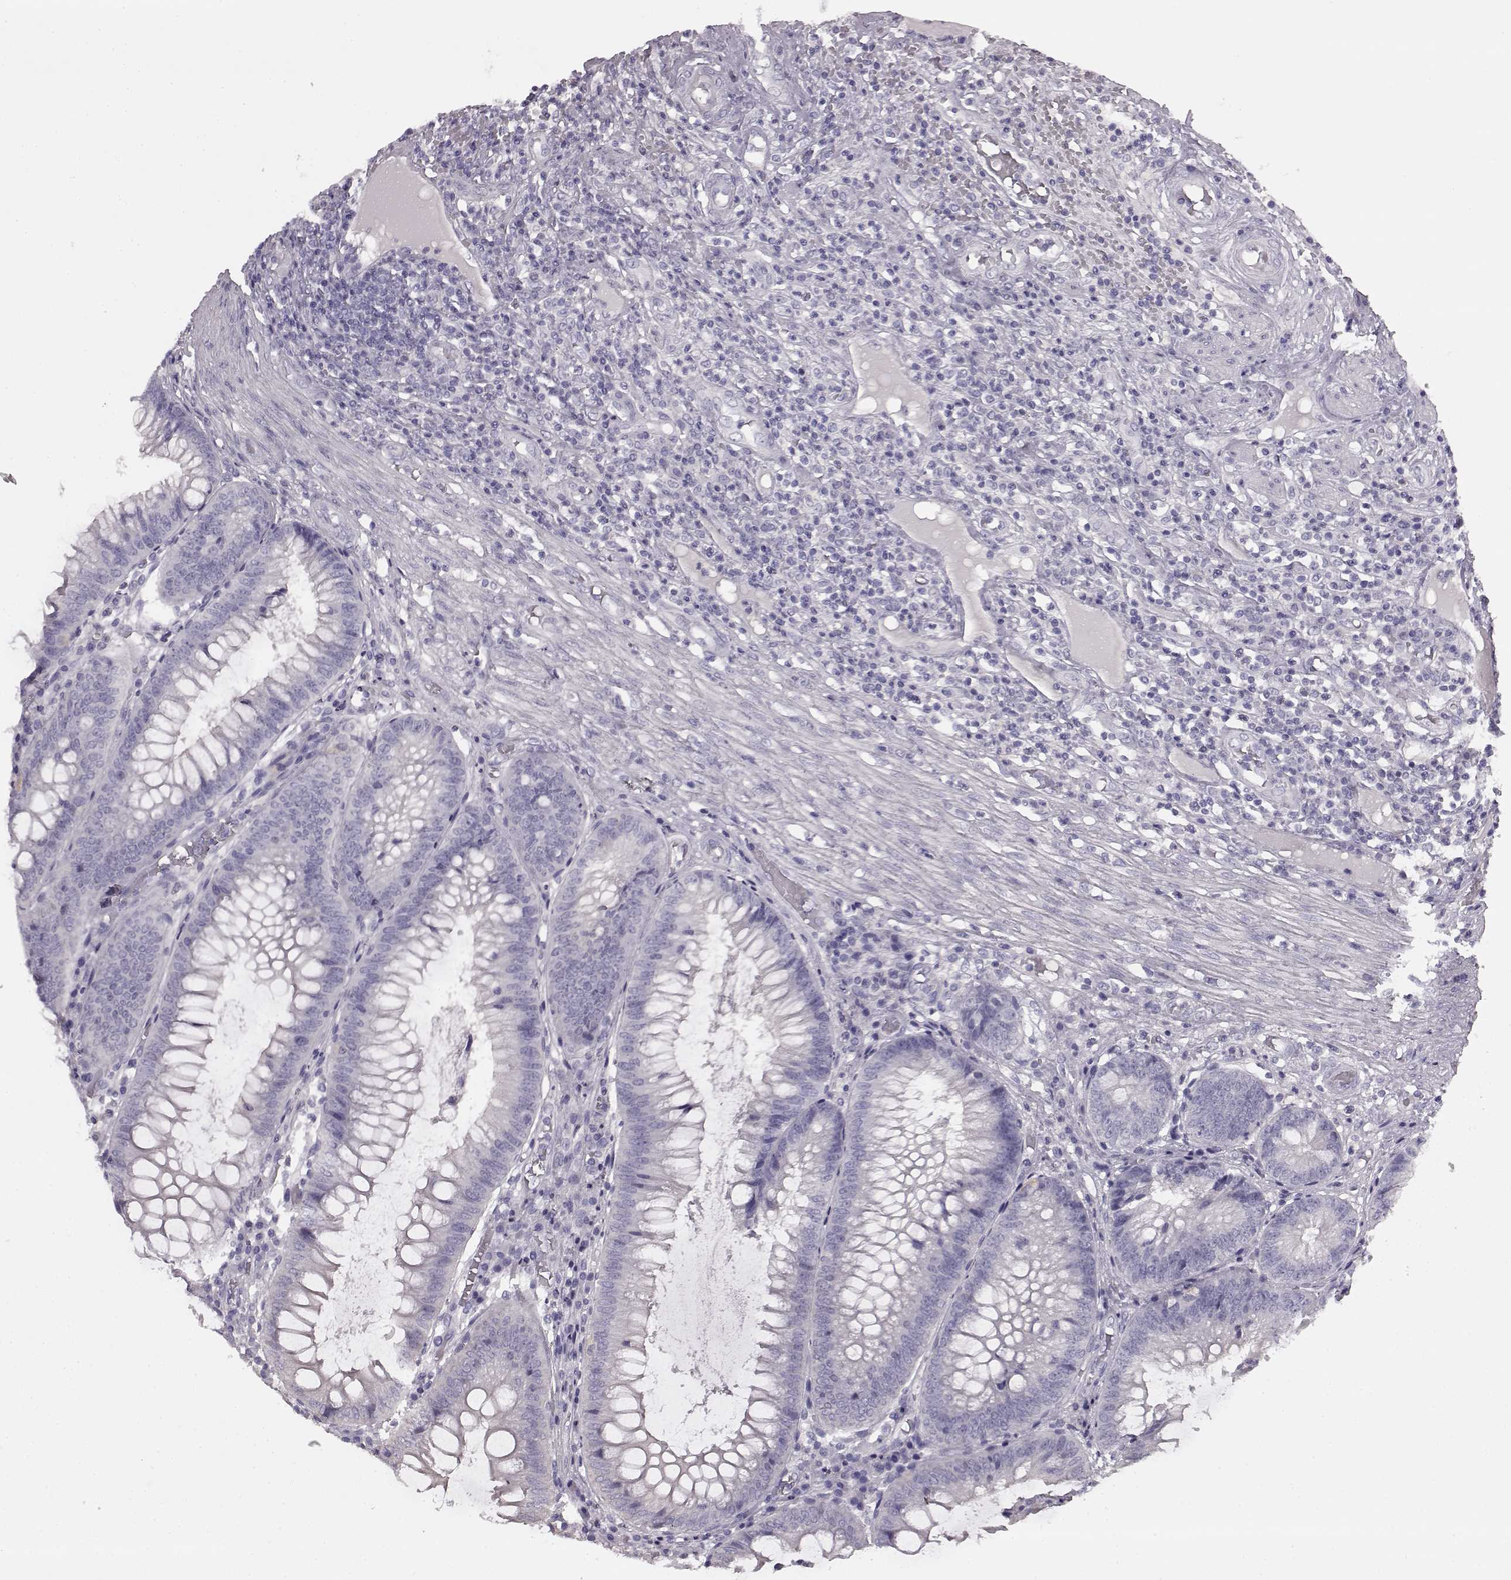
{"staining": {"intensity": "negative", "quantity": "none", "location": "none"}, "tissue": "appendix", "cell_type": "Glandular cells", "image_type": "normal", "snomed": [{"axis": "morphology", "description": "Normal tissue, NOS"}, {"axis": "morphology", "description": "Inflammation, NOS"}, {"axis": "topography", "description": "Appendix"}], "caption": "High power microscopy photomicrograph of an immunohistochemistry micrograph of normal appendix, revealing no significant positivity in glandular cells.", "gene": "KRT81", "patient": {"sex": "male", "age": 16}}